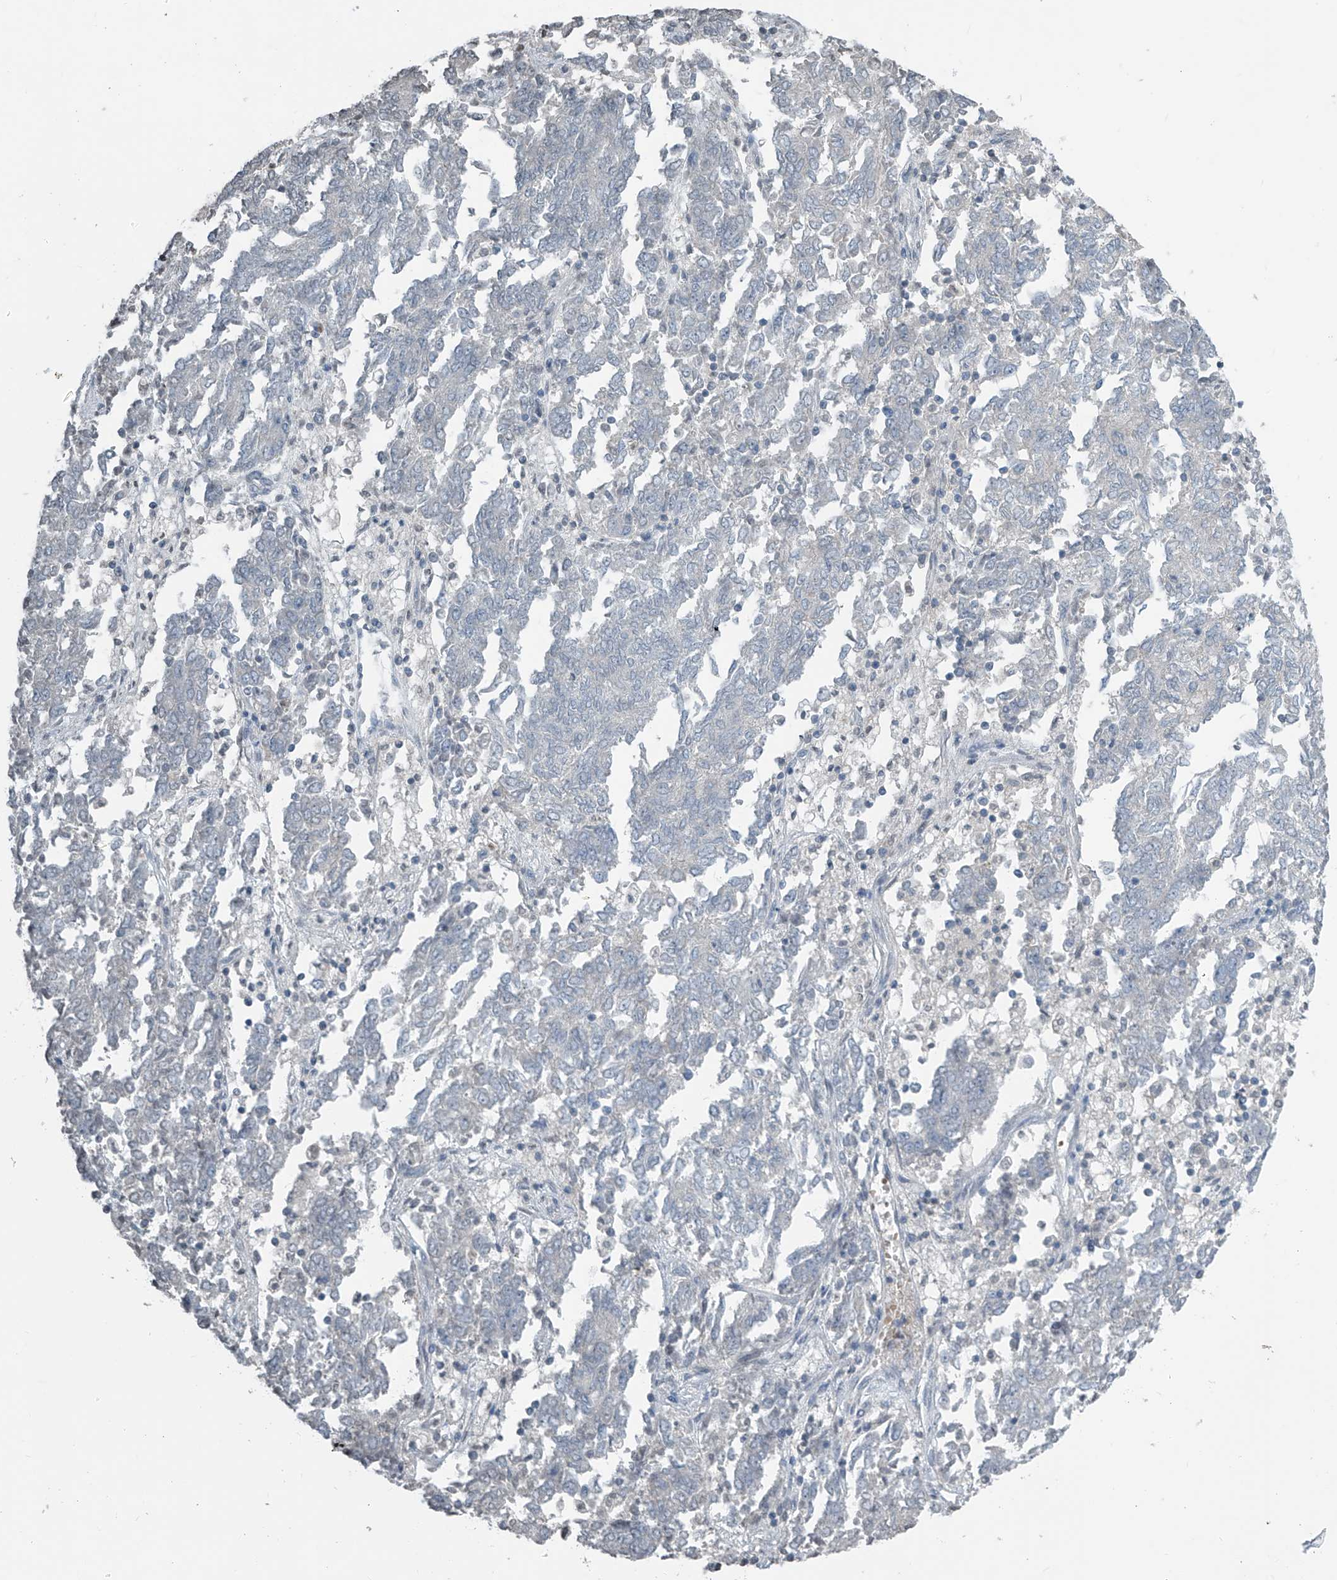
{"staining": {"intensity": "negative", "quantity": "none", "location": "none"}, "tissue": "endometrial cancer", "cell_type": "Tumor cells", "image_type": "cancer", "snomed": [{"axis": "morphology", "description": "Adenocarcinoma, NOS"}, {"axis": "topography", "description": "Endometrium"}], "caption": "Endometrial cancer (adenocarcinoma) stained for a protein using immunohistochemistry displays no staining tumor cells.", "gene": "HOXA11", "patient": {"sex": "female", "age": 80}}